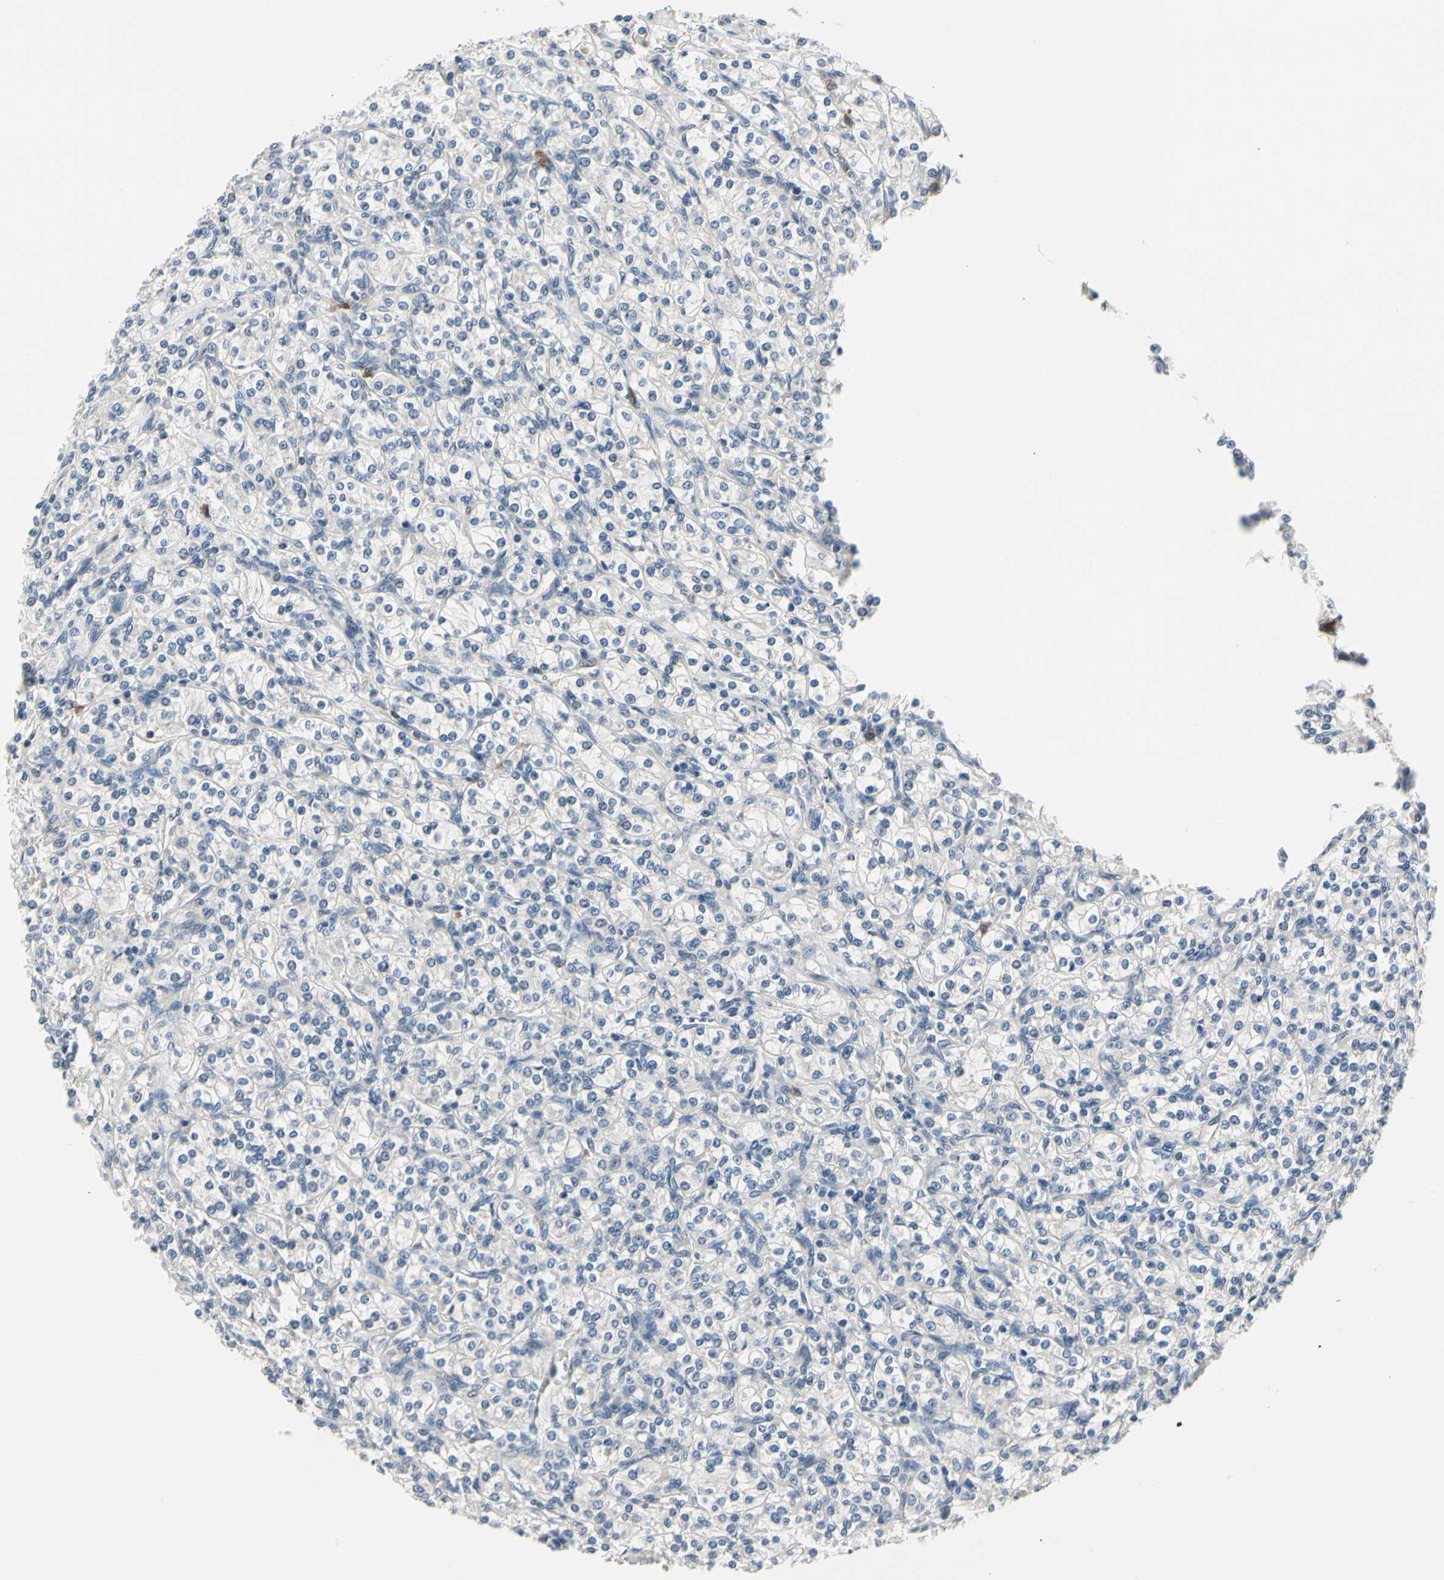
{"staining": {"intensity": "negative", "quantity": "none", "location": "none"}, "tissue": "renal cancer", "cell_type": "Tumor cells", "image_type": "cancer", "snomed": [{"axis": "morphology", "description": "Adenocarcinoma, NOS"}, {"axis": "topography", "description": "Kidney"}], "caption": "Immunohistochemistry of renal cancer shows no staining in tumor cells.", "gene": "SELENOK", "patient": {"sex": "male", "age": 77}}